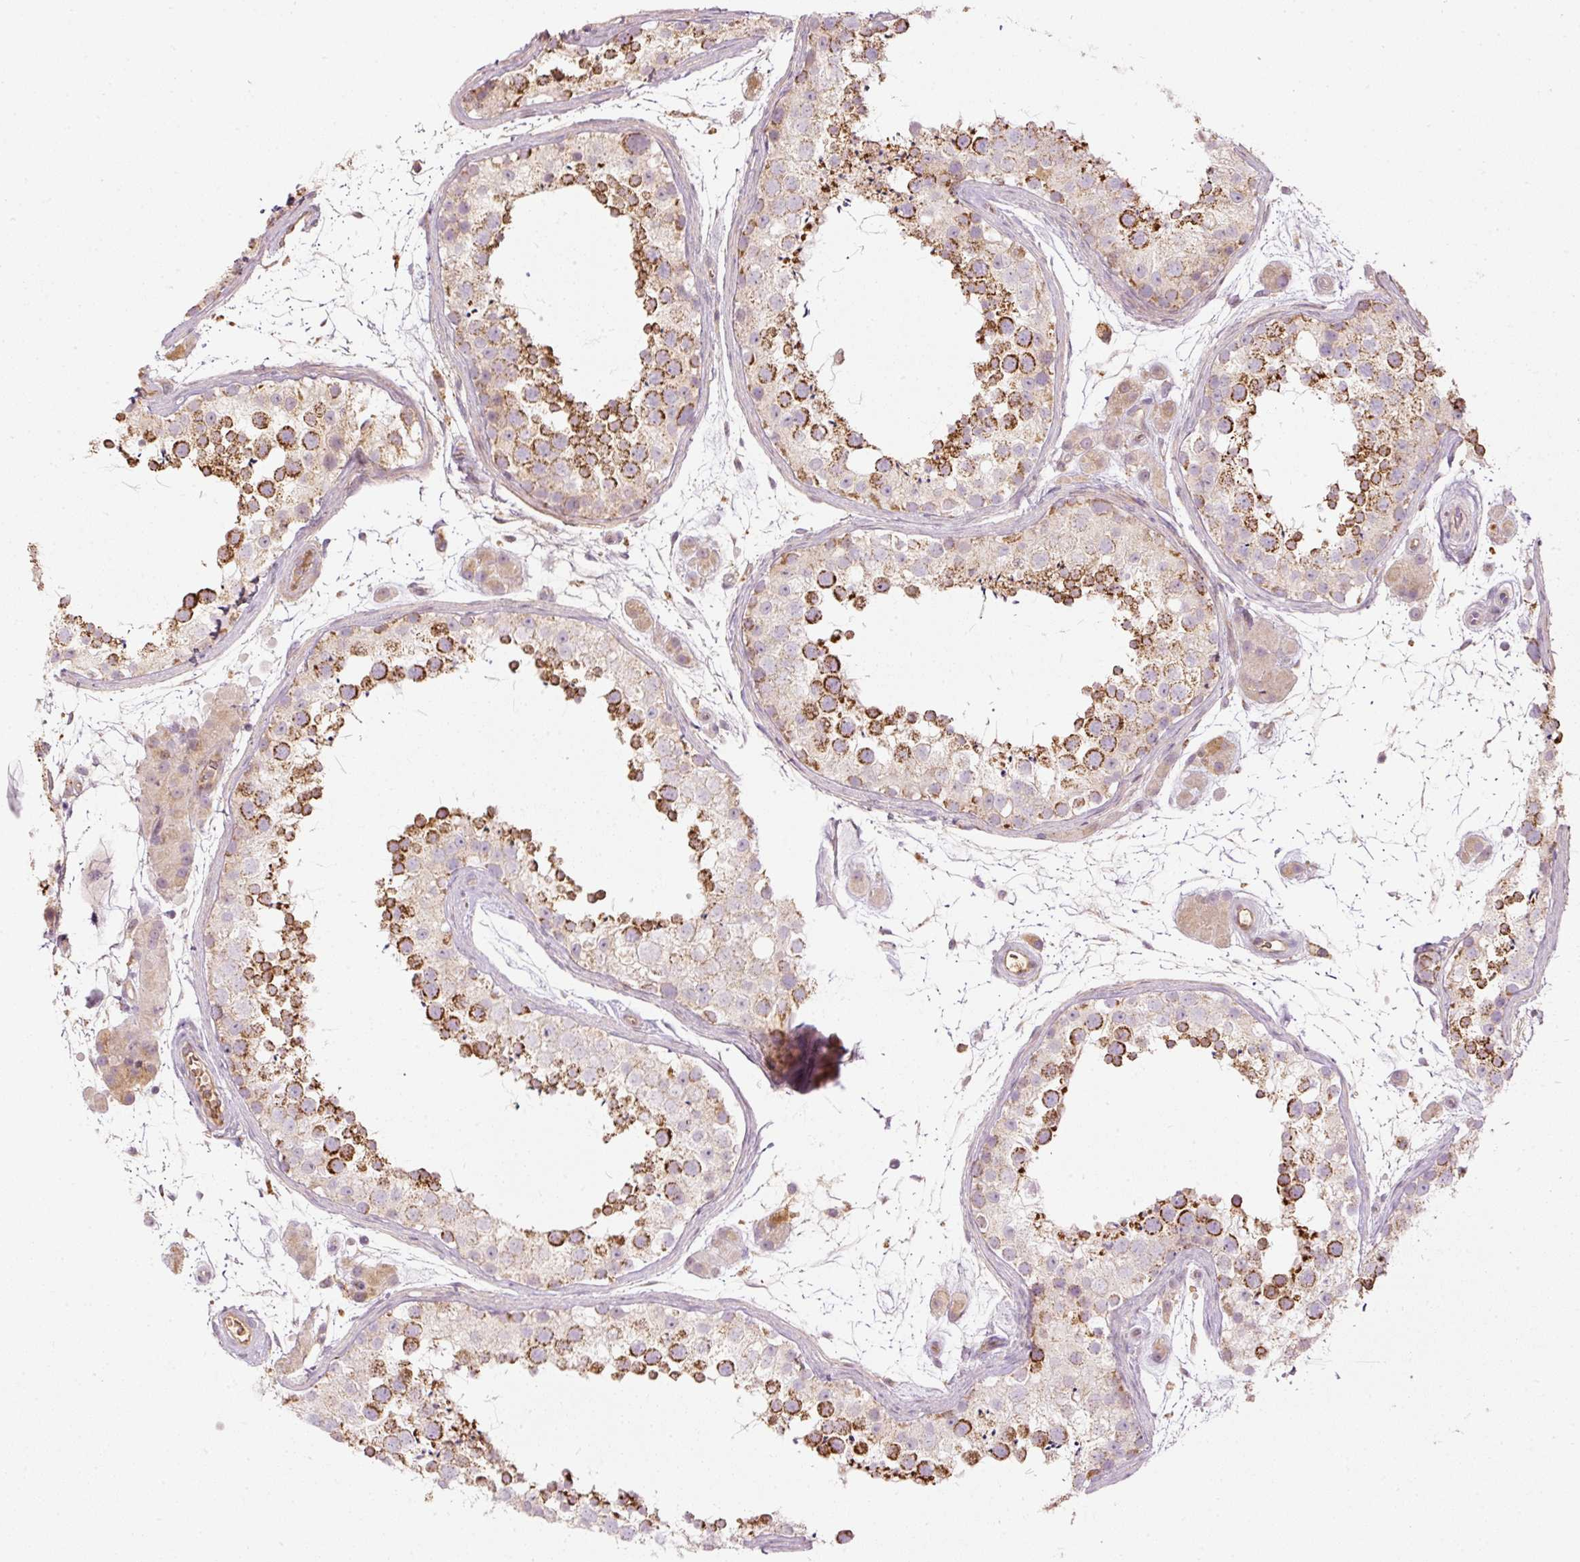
{"staining": {"intensity": "strong", "quantity": "25%-75%", "location": "cytoplasmic/membranous"}, "tissue": "testis", "cell_type": "Cells in seminiferous ducts", "image_type": "normal", "snomed": [{"axis": "morphology", "description": "Normal tissue, NOS"}, {"axis": "topography", "description": "Testis"}], "caption": "Strong cytoplasmic/membranous positivity is appreciated in about 25%-75% of cells in seminiferous ducts in normal testis.", "gene": "SERPING1", "patient": {"sex": "male", "age": 41}}